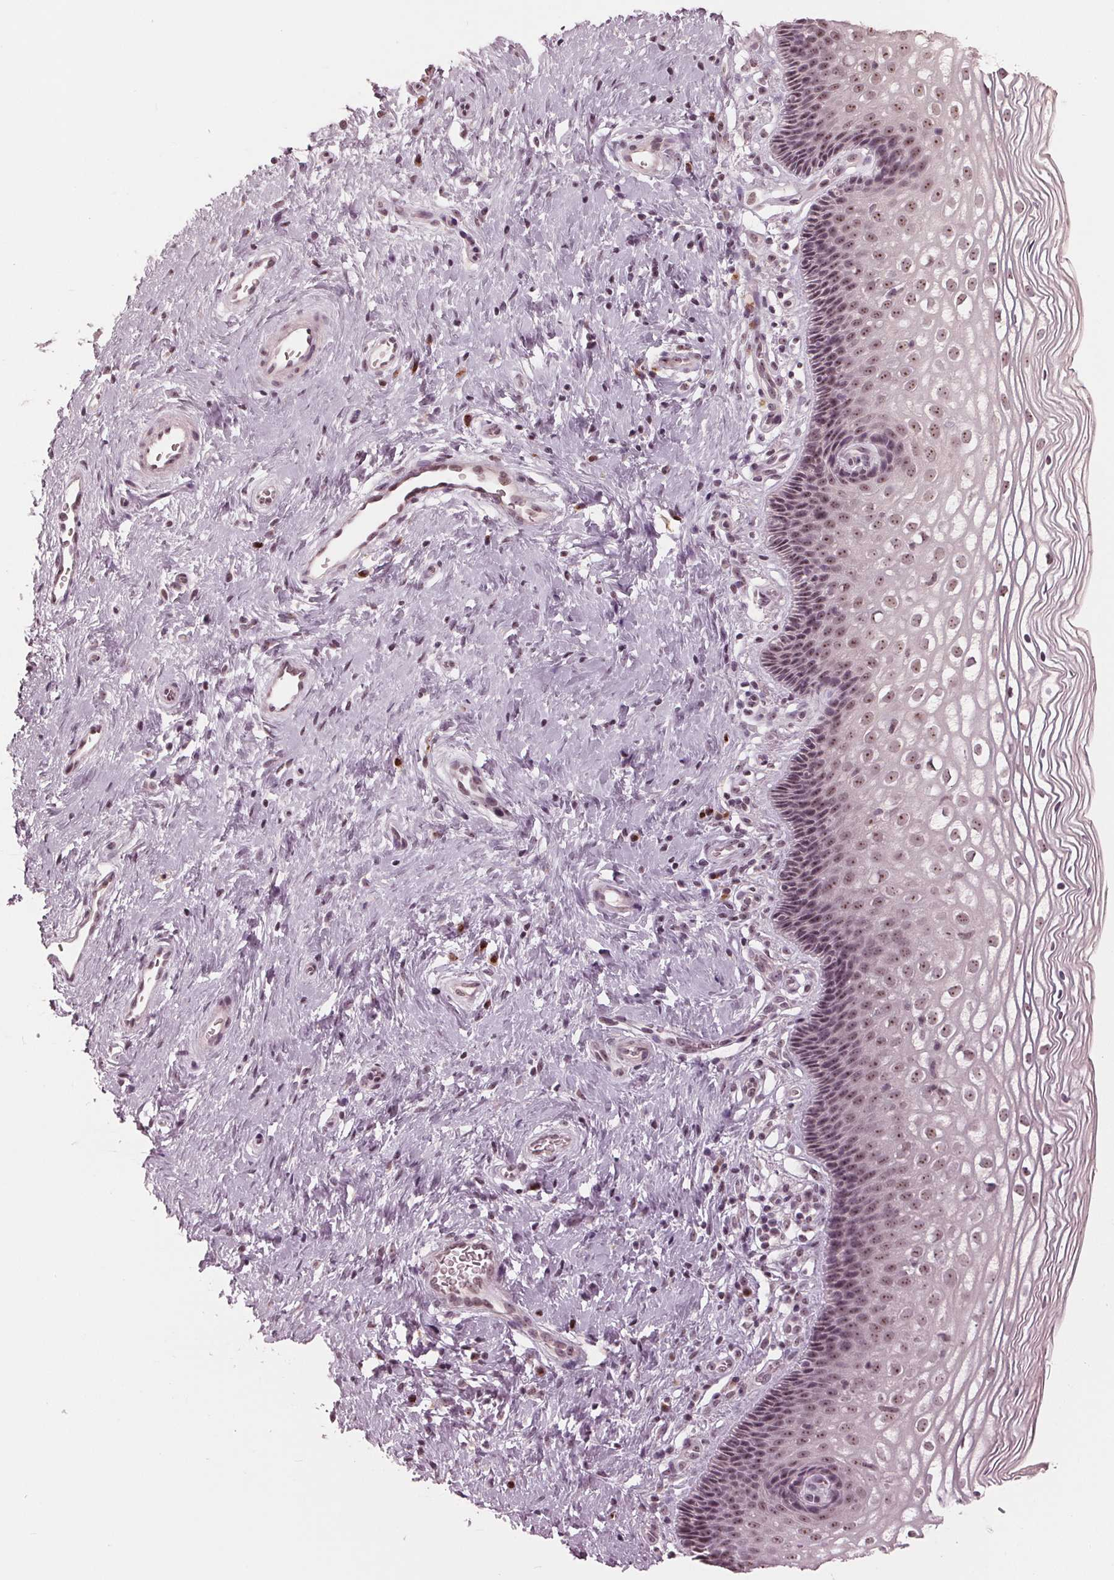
{"staining": {"intensity": "moderate", "quantity": ">75%", "location": "nuclear"}, "tissue": "cervix", "cell_type": "Glandular cells", "image_type": "normal", "snomed": [{"axis": "morphology", "description": "Normal tissue, NOS"}, {"axis": "topography", "description": "Cervix"}], "caption": "DAB (3,3'-diaminobenzidine) immunohistochemical staining of benign cervix reveals moderate nuclear protein expression in about >75% of glandular cells.", "gene": "SLX4", "patient": {"sex": "female", "age": 34}}